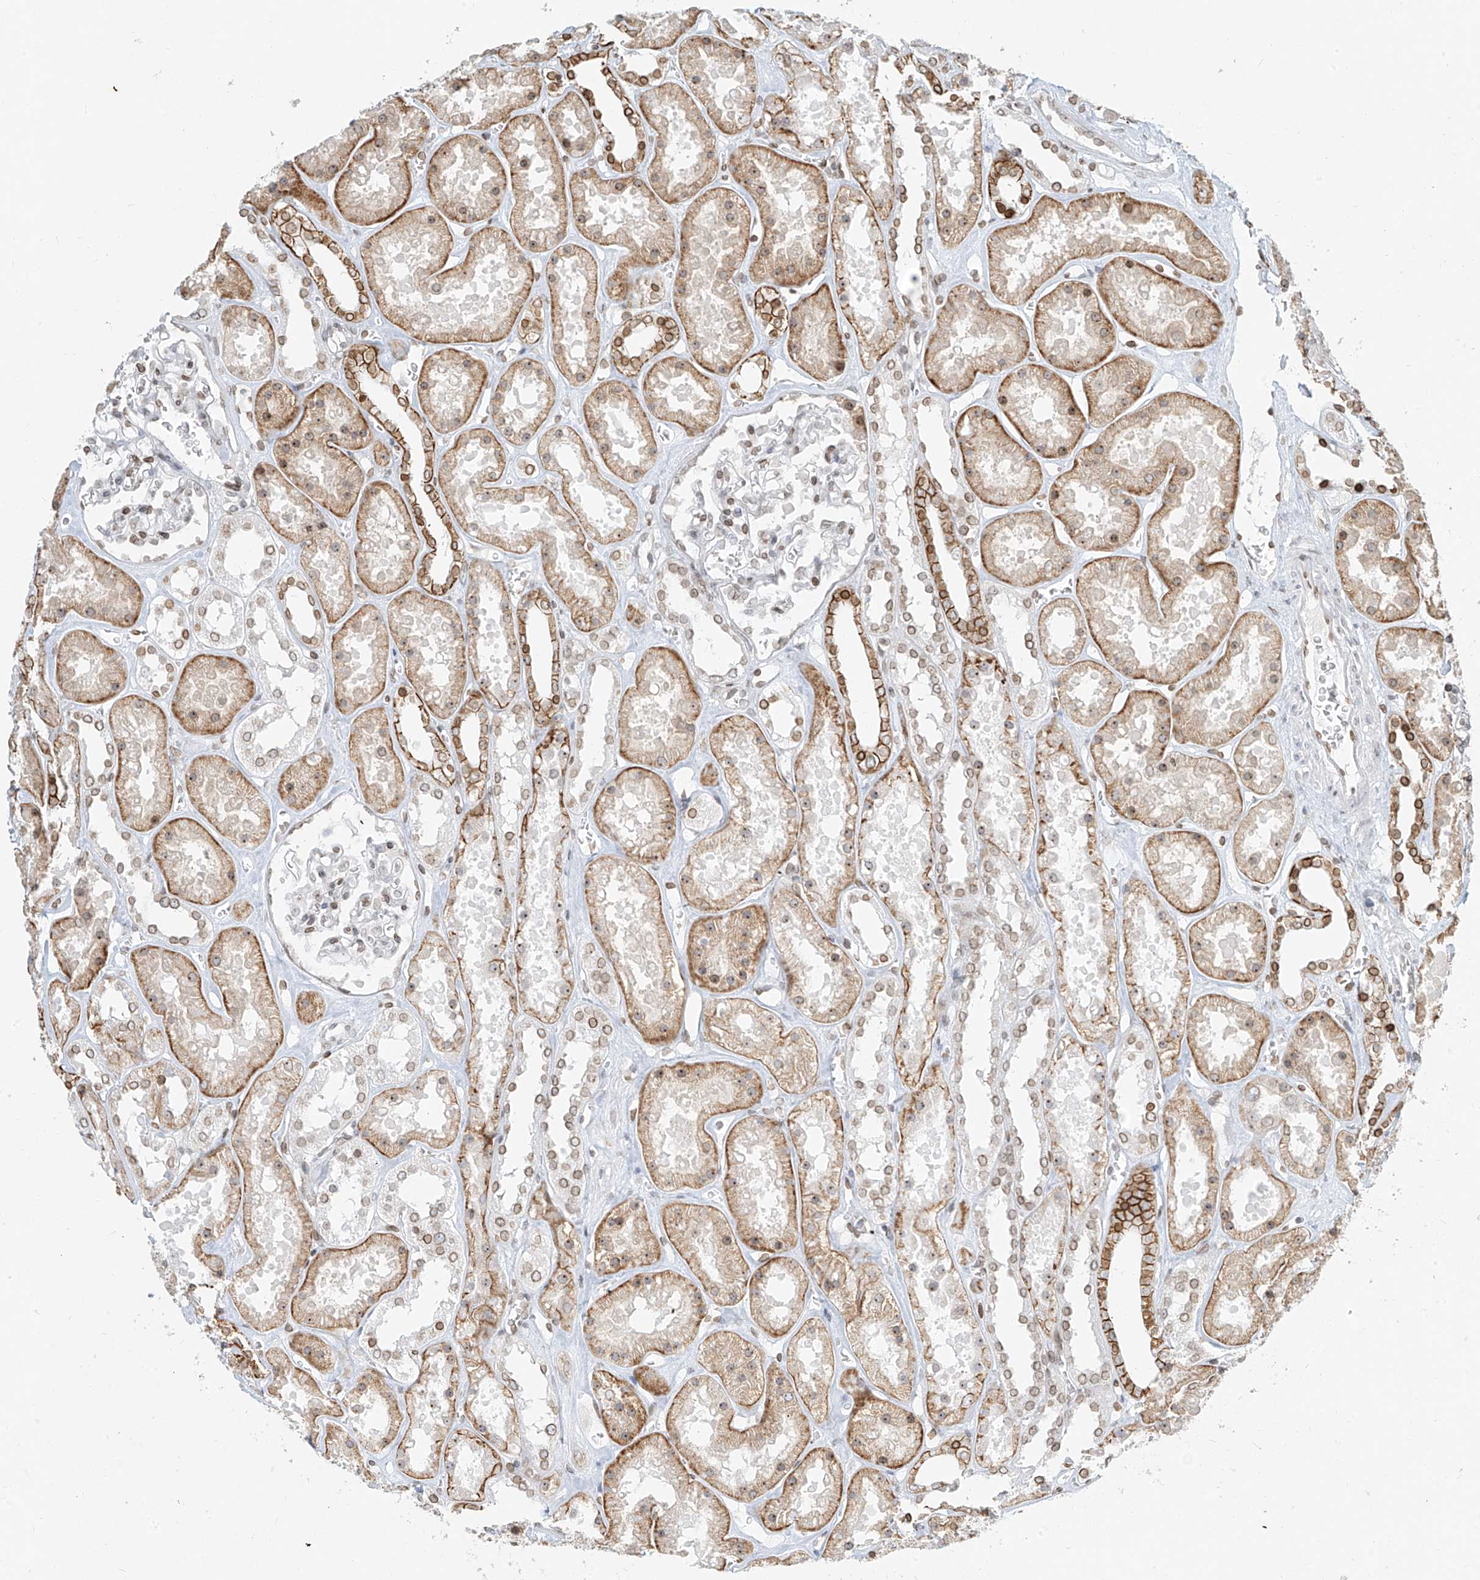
{"staining": {"intensity": "weak", "quantity": "25%-75%", "location": "nuclear"}, "tissue": "kidney", "cell_type": "Cells in glomeruli", "image_type": "normal", "snomed": [{"axis": "morphology", "description": "Normal tissue, NOS"}, {"axis": "topography", "description": "Kidney"}], "caption": "Kidney stained with DAB (3,3'-diaminobenzidine) immunohistochemistry displays low levels of weak nuclear expression in approximately 25%-75% of cells in glomeruli.", "gene": "SAMD15", "patient": {"sex": "female", "age": 41}}